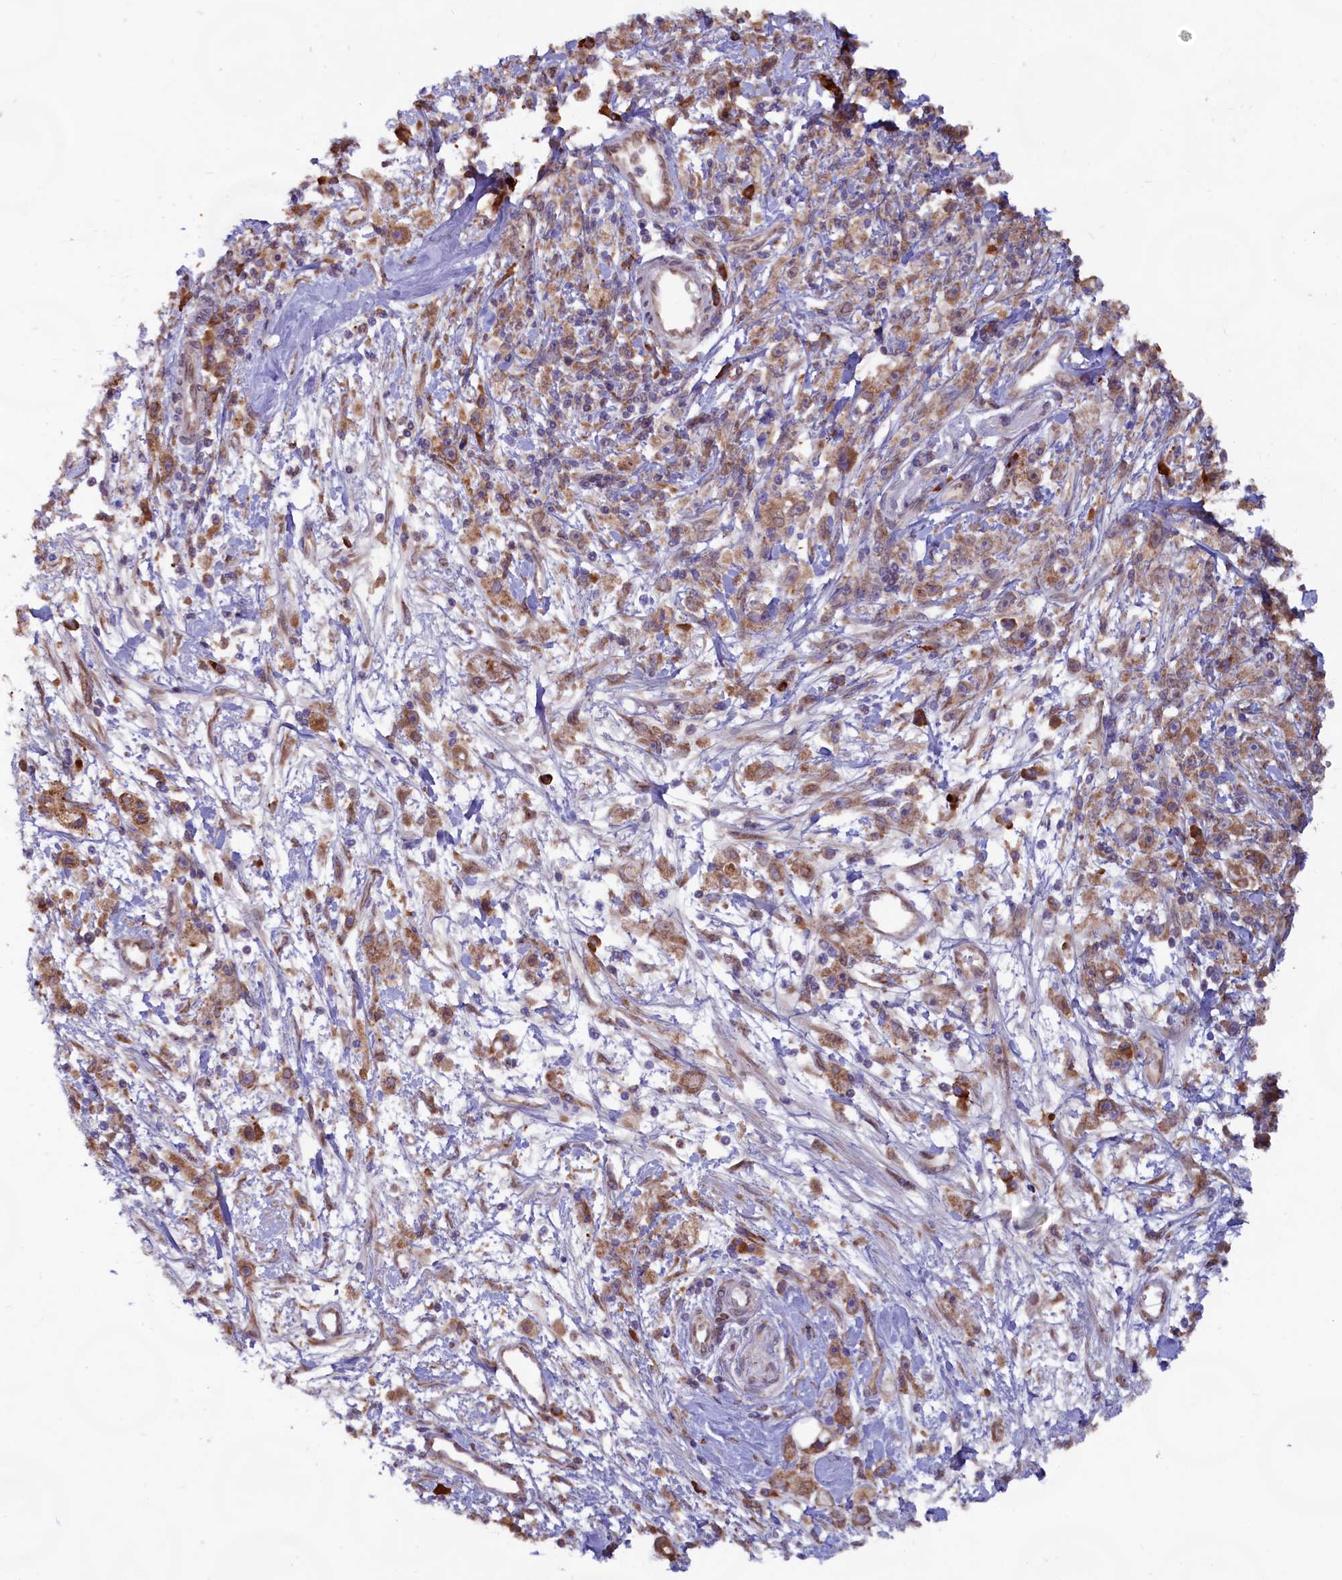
{"staining": {"intensity": "moderate", "quantity": ">75%", "location": "cytoplasmic/membranous"}, "tissue": "stomach cancer", "cell_type": "Tumor cells", "image_type": "cancer", "snomed": [{"axis": "morphology", "description": "Adenocarcinoma, NOS"}, {"axis": "topography", "description": "Stomach"}], "caption": "The image demonstrates a brown stain indicating the presence of a protein in the cytoplasmic/membranous of tumor cells in stomach cancer. (Stains: DAB in brown, nuclei in blue, Microscopy: brightfield microscopy at high magnification).", "gene": "TBC1D19", "patient": {"sex": "female", "age": 59}}